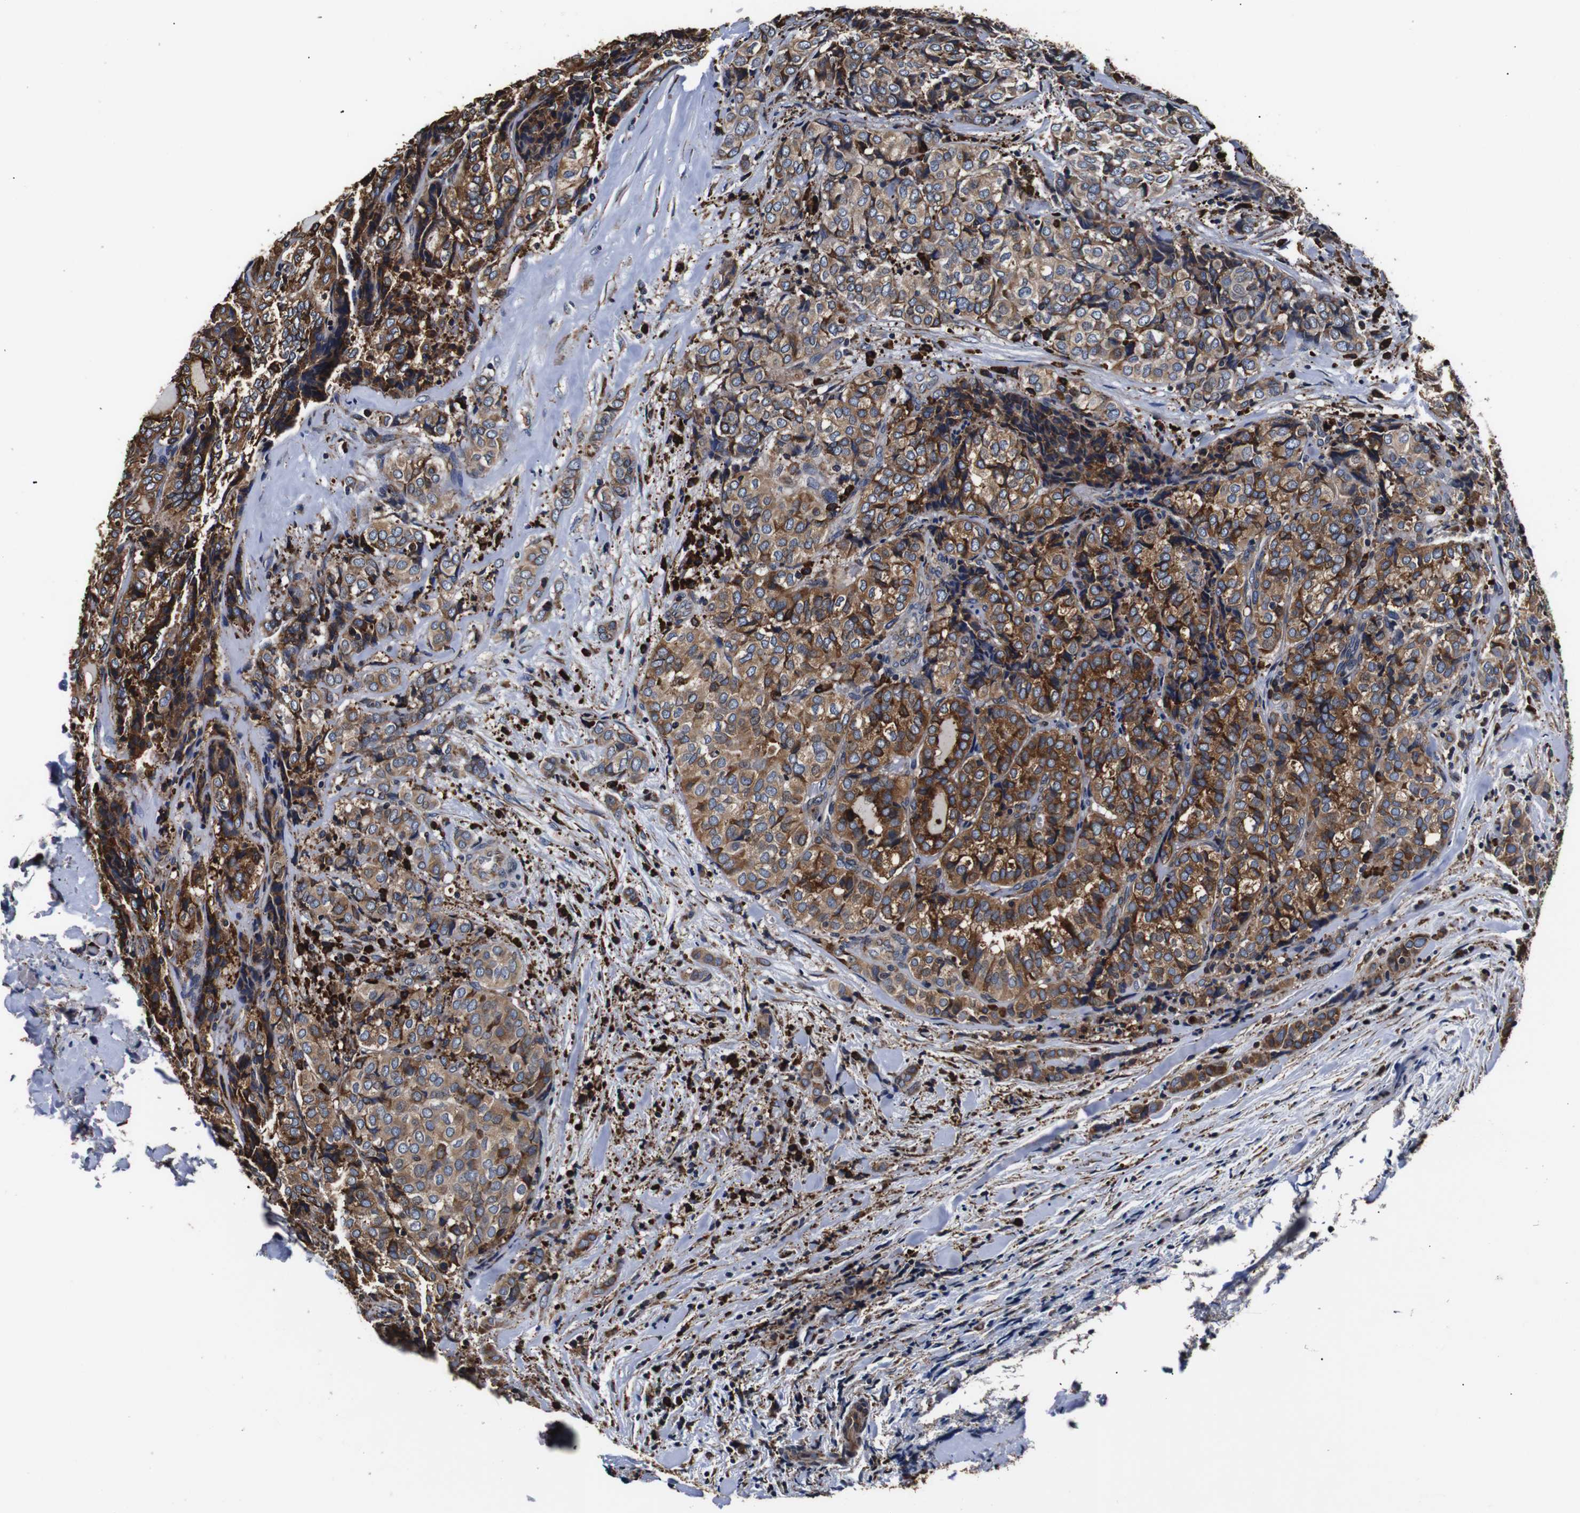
{"staining": {"intensity": "moderate", "quantity": ">75%", "location": "cytoplasmic/membranous"}, "tissue": "thyroid cancer", "cell_type": "Tumor cells", "image_type": "cancer", "snomed": [{"axis": "morphology", "description": "Normal tissue, NOS"}, {"axis": "morphology", "description": "Papillary adenocarcinoma, NOS"}, {"axis": "topography", "description": "Thyroid gland"}], "caption": "Thyroid cancer stained with IHC reveals moderate cytoplasmic/membranous staining in about >75% of tumor cells.", "gene": "HHIP", "patient": {"sex": "female", "age": 30}}